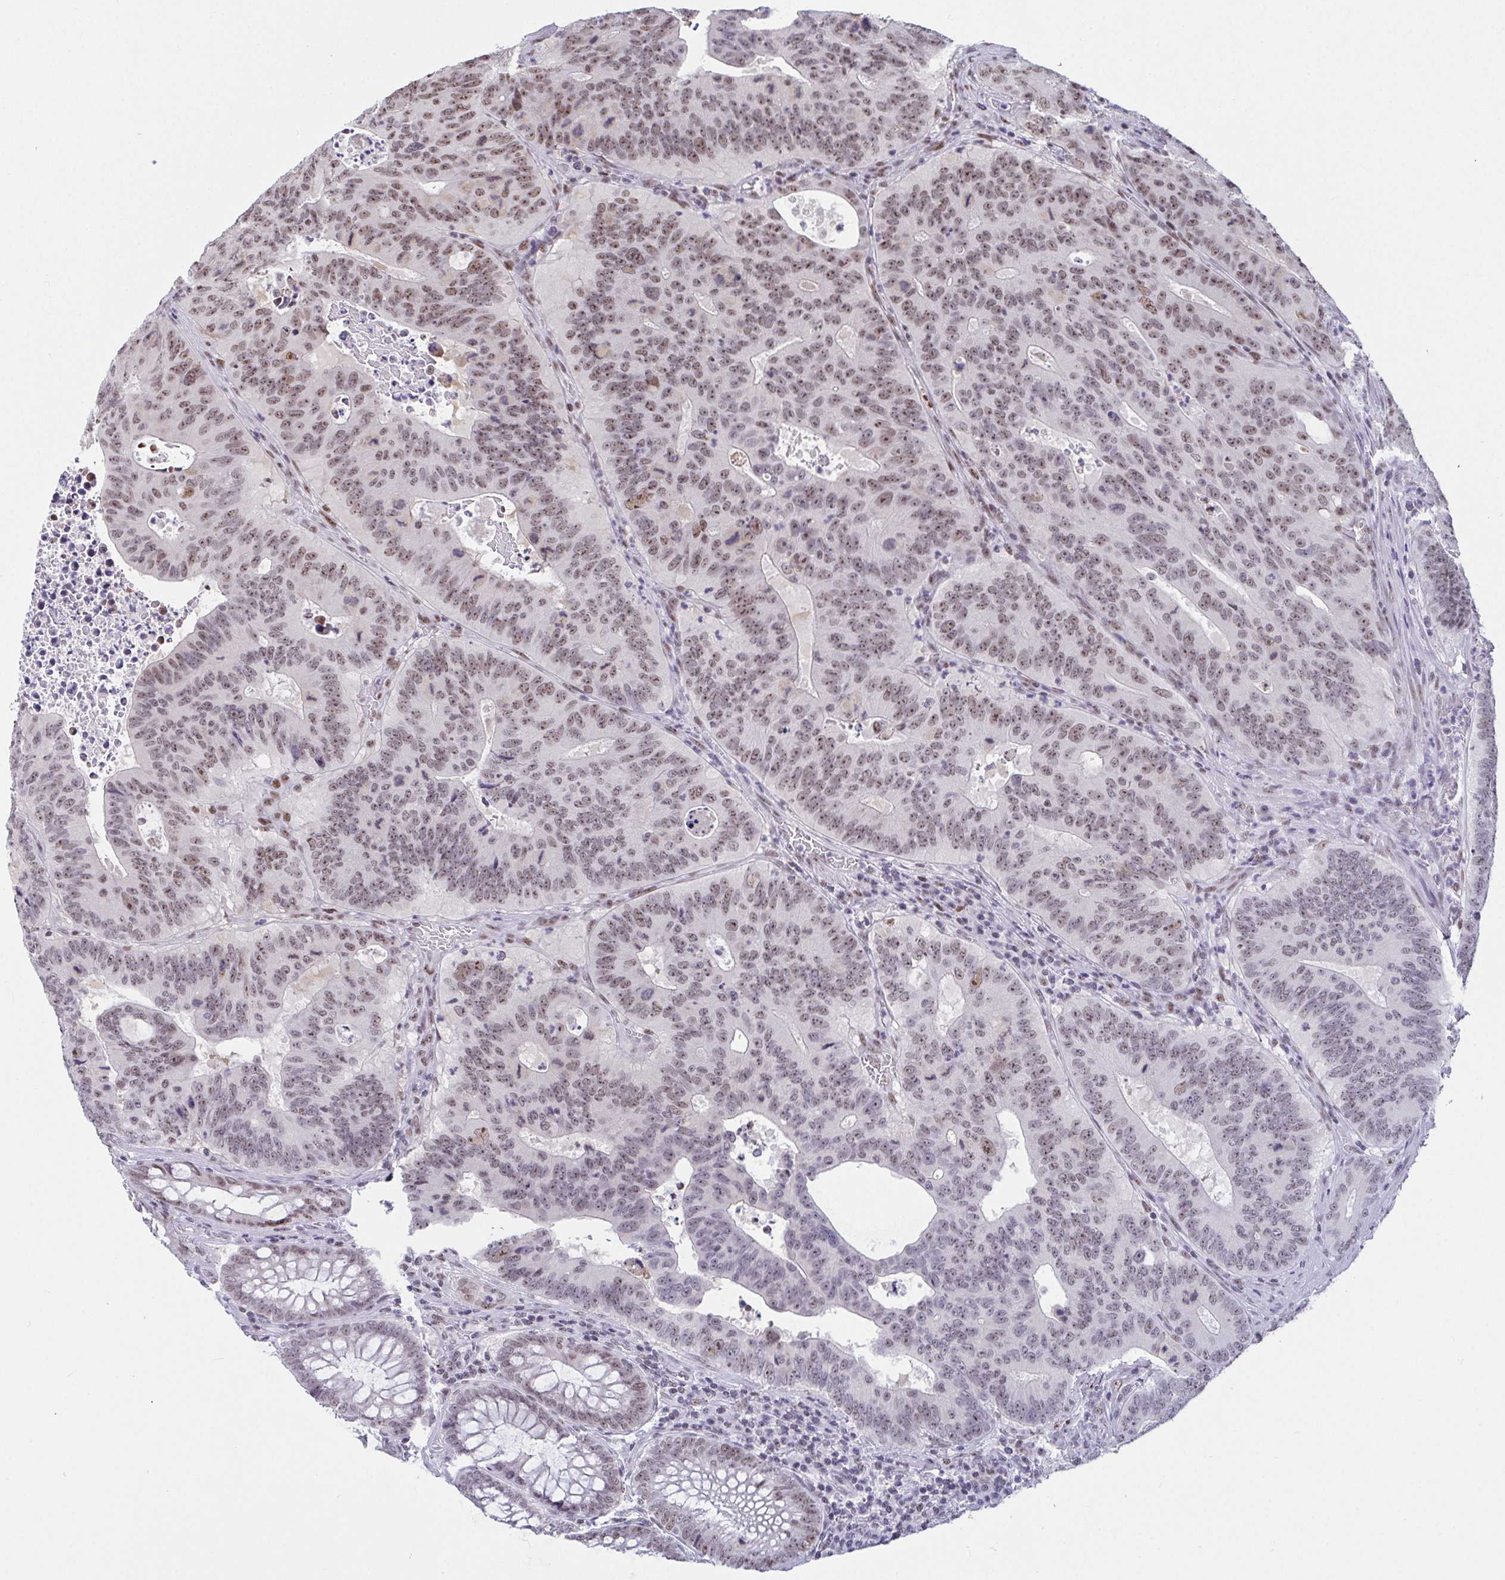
{"staining": {"intensity": "moderate", "quantity": "25%-75%", "location": "nuclear"}, "tissue": "colorectal cancer", "cell_type": "Tumor cells", "image_type": "cancer", "snomed": [{"axis": "morphology", "description": "Adenocarcinoma, NOS"}, {"axis": "topography", "description": "Colon"}], "caption": "Human colorectal cancer stained for a protein (brown) shows moderate nuclear positive expression in approximately 25%-75% of tumor cells.", "gene": "SUPT16H", "patient": {"sex": "male", "age": 62}}